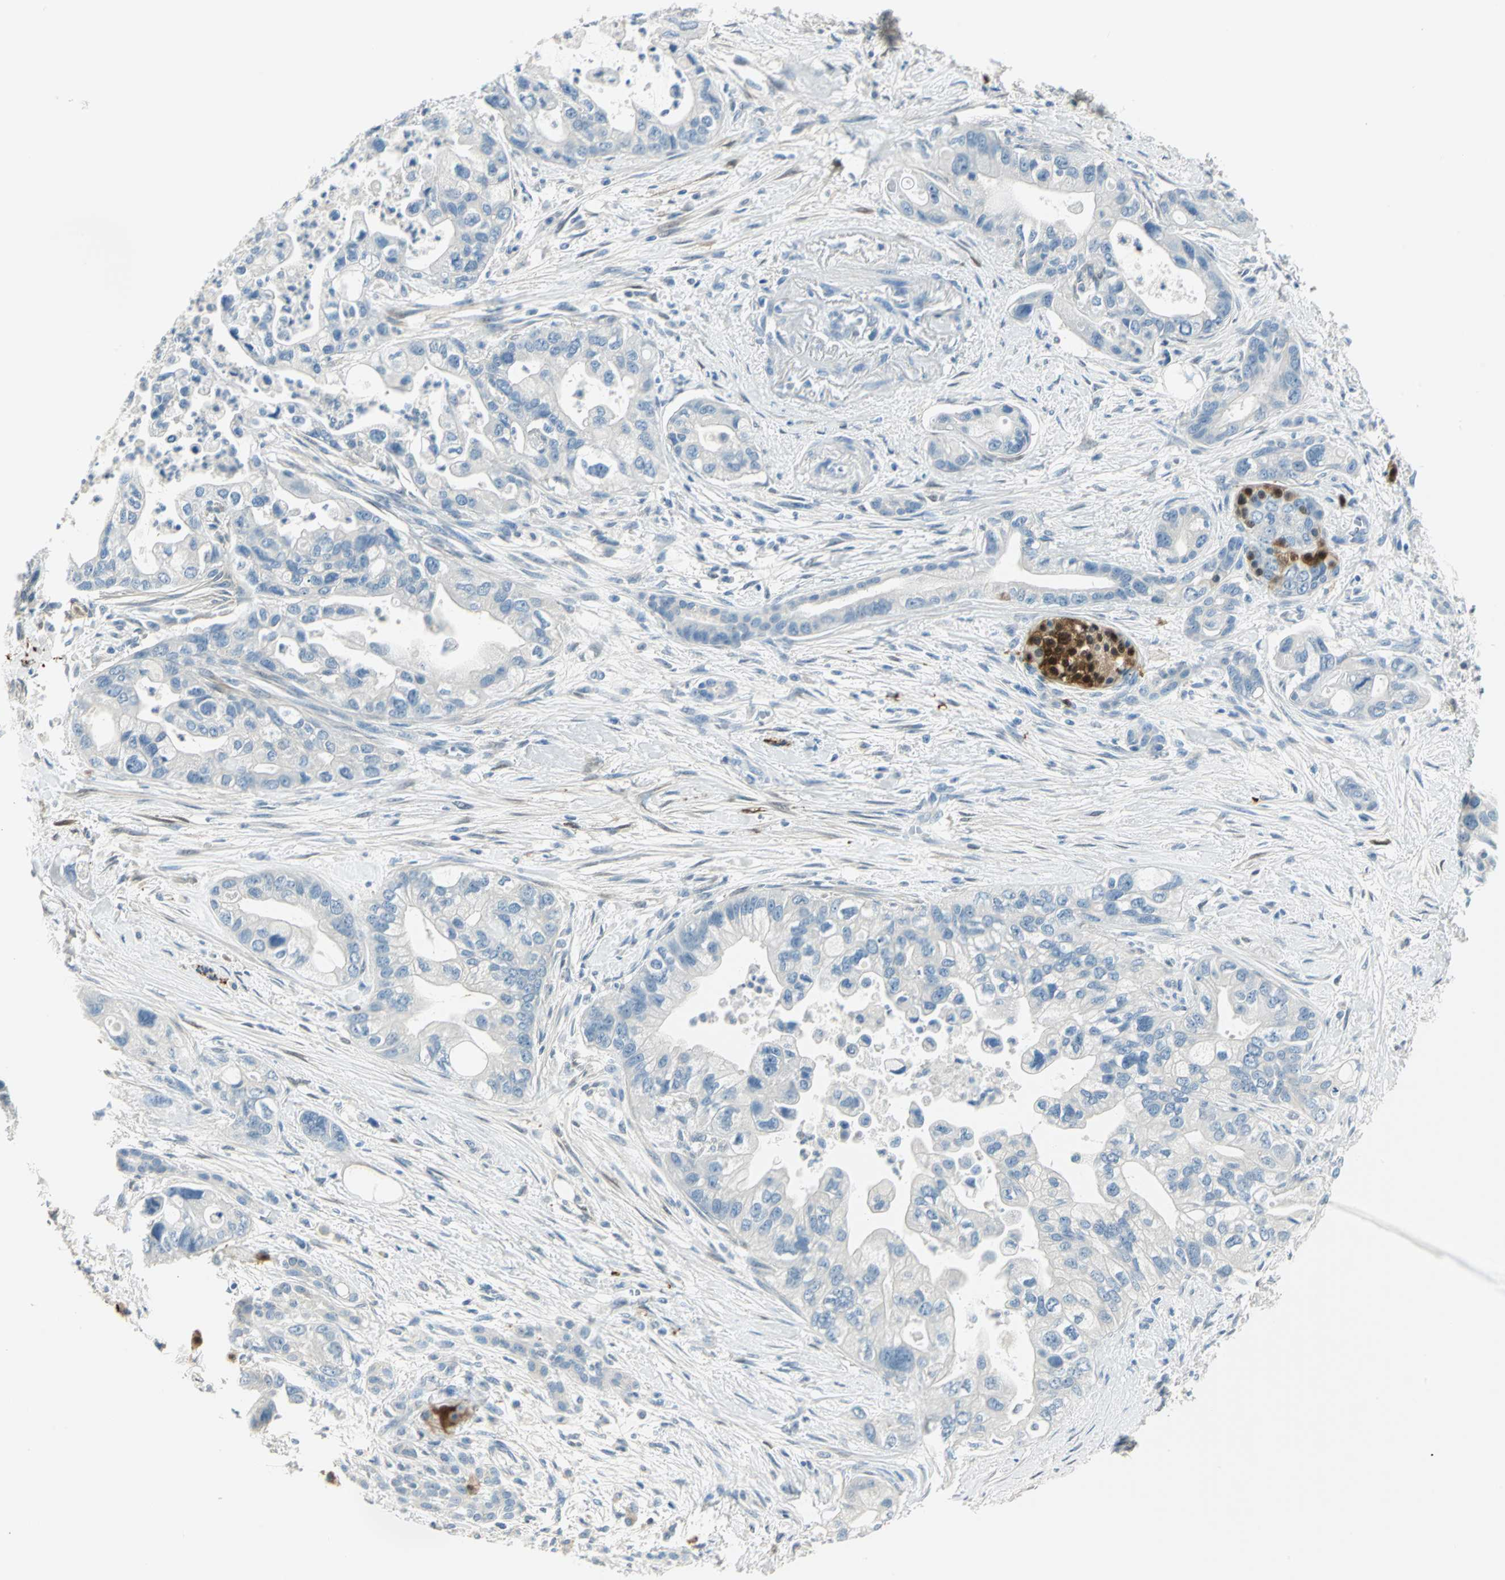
{"staining": {"intensity": "strong", "quantity": "<25%", "location": "cytoplasmic/membranous,nuclear"}, "tissue": "pancreatic cancer", "cell_type": "Tumor cells", "image_type": "cancer", "snomed": [{"axis": "morphology", "description": "Adenocarcinoma, NOS"}, {"axis": "topography", "description": "Pancreas"}], "caption": "A photomicrograph of adenocarcinoma (pancreatic) stained for a protein reveals strong cytoplasmic/membranous and nuclear brown staining in tumor cells.", "gene": "UCHL1", "patient": {"sex": "male", "age": 70}}